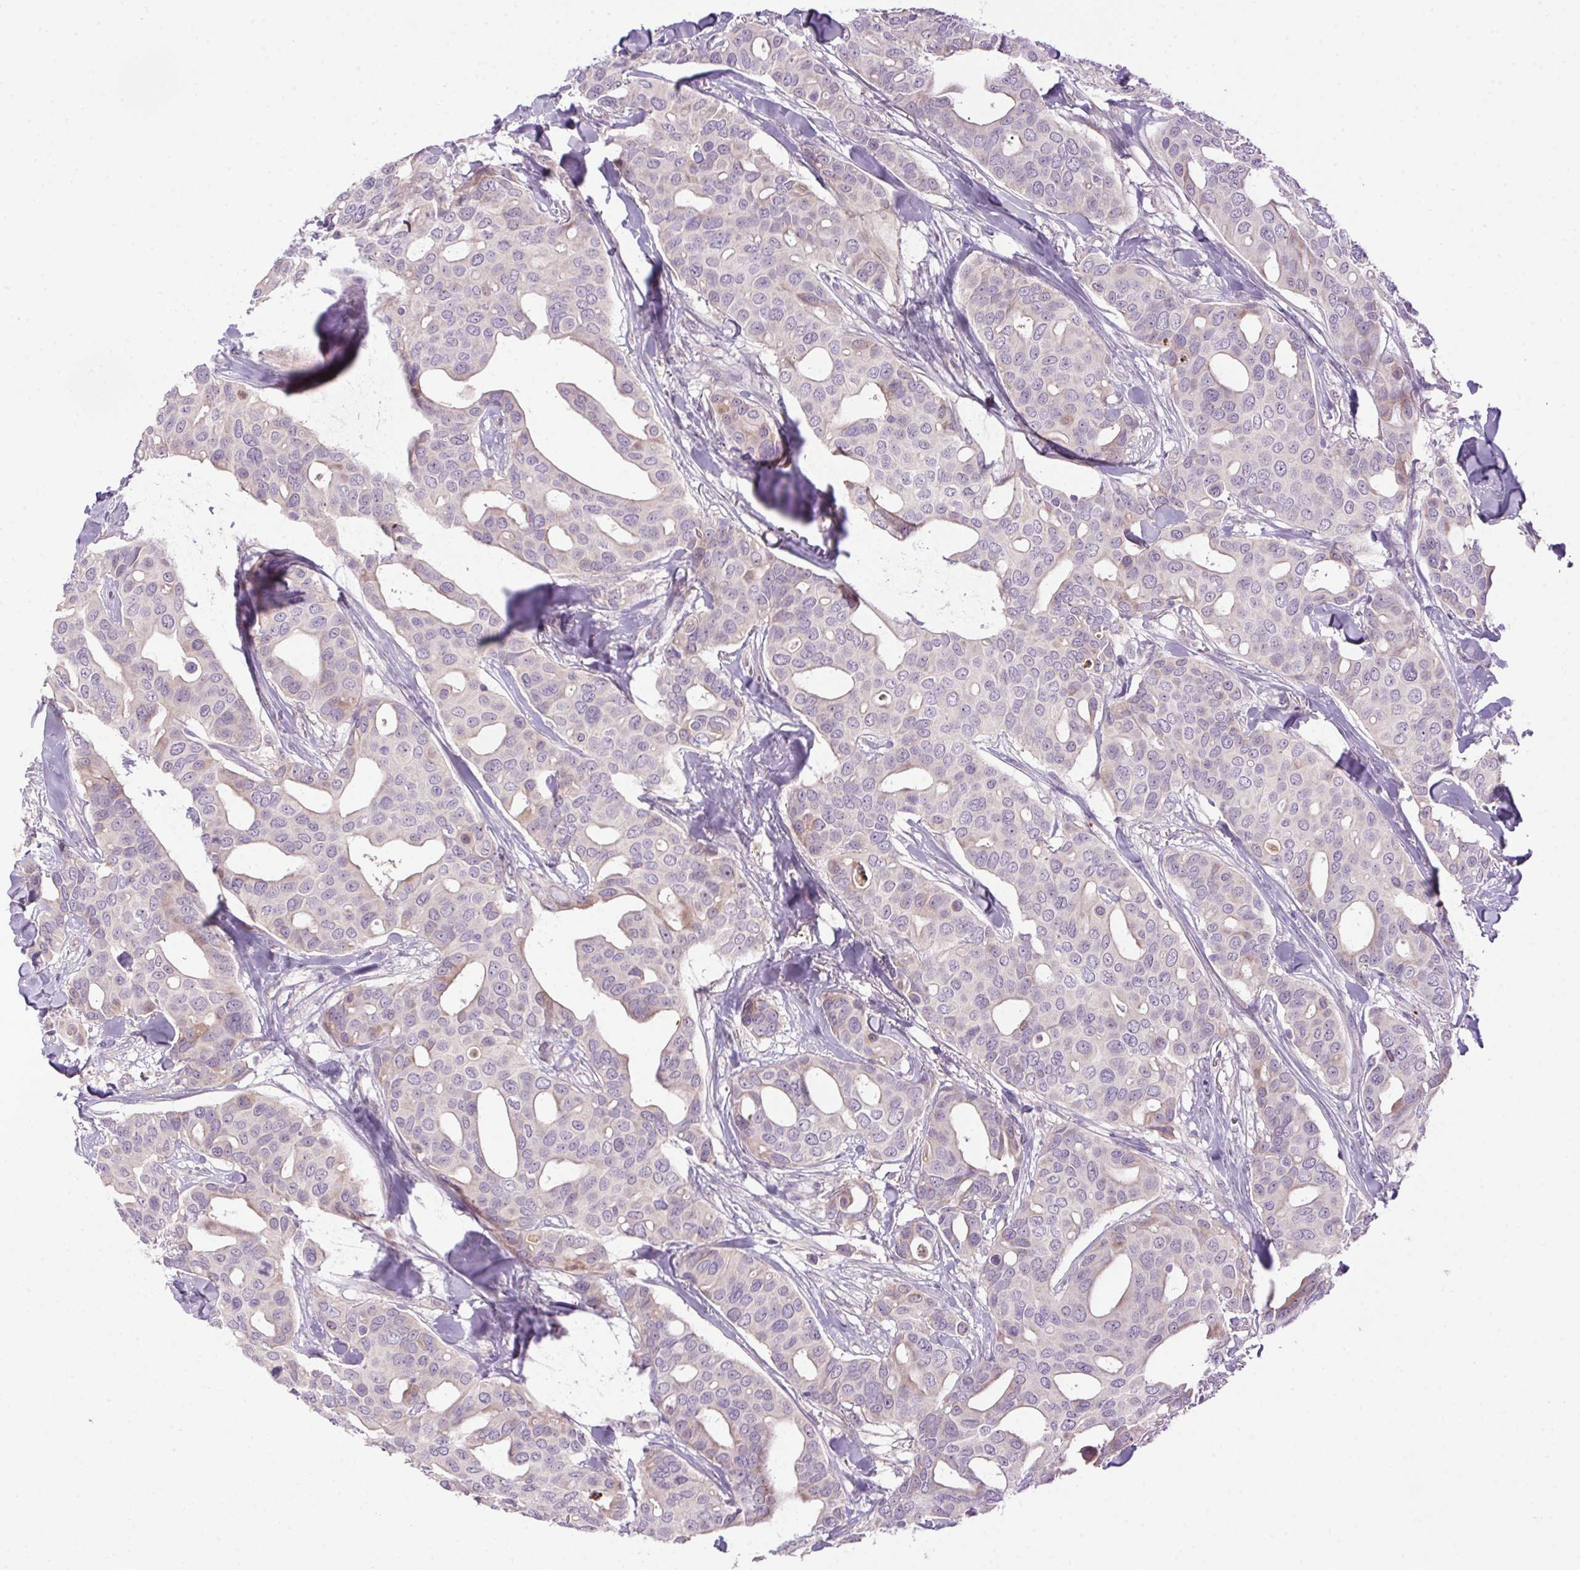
{"staining": {"intensity": "negative", "quantity": "none", "location": "none"}, "tissue": "breast cancer", "cell_type": "Tumor cells", "image_type": "cancer", "snomed": [{"axis": "morphology", "description": "Duct carcinoma"}, {"axis": "topography", "description": "Breast"}], "caption": "An image of breast cancer stained for a protein shows no brown staining in tumor cells.", "gene": "LRRTM1", "patient": {"sex": "female", "age": 54}}